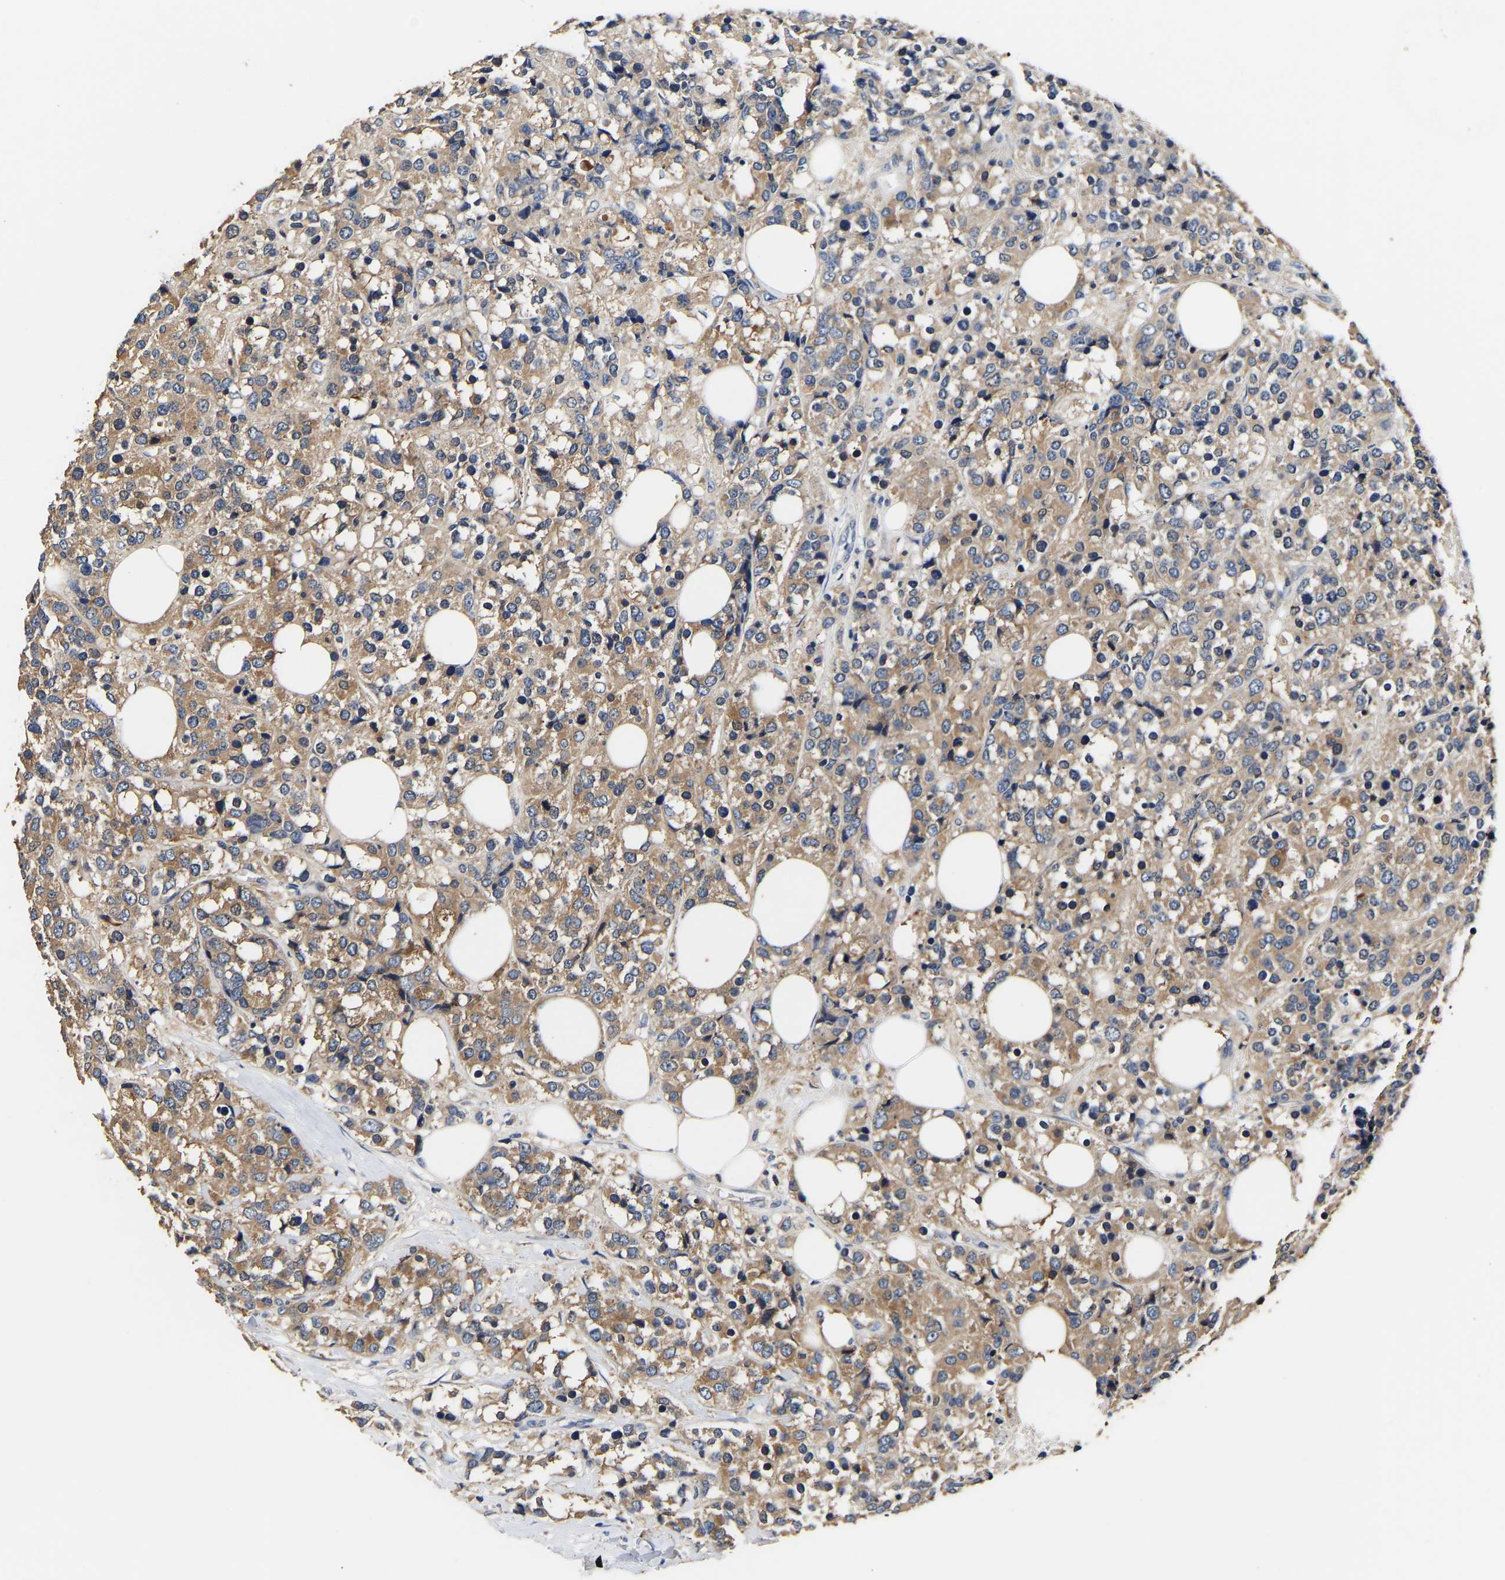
{"staining": {"intensity": "moderate", "quantity": ">75%", "location": "cytoplasmic/membranous"}, "tissue": "breast cancer", "cell_type": "Tumor cells", "image_type": "cancer", "snomed": [{"axis": "morphology", "description": "Lobular carcinoma"}, {"axis": "topography", "description": "Breast"}], "caption": "A histopathology image showing moderate cytoplasmic/membranous positivity in about >75% of tumor cells in breast cancer (lobular carcinoma), as visualized by brown immunohistochemical staining.", "gene": "LRBA", "patient": {"sex": "female", "age": 59}}